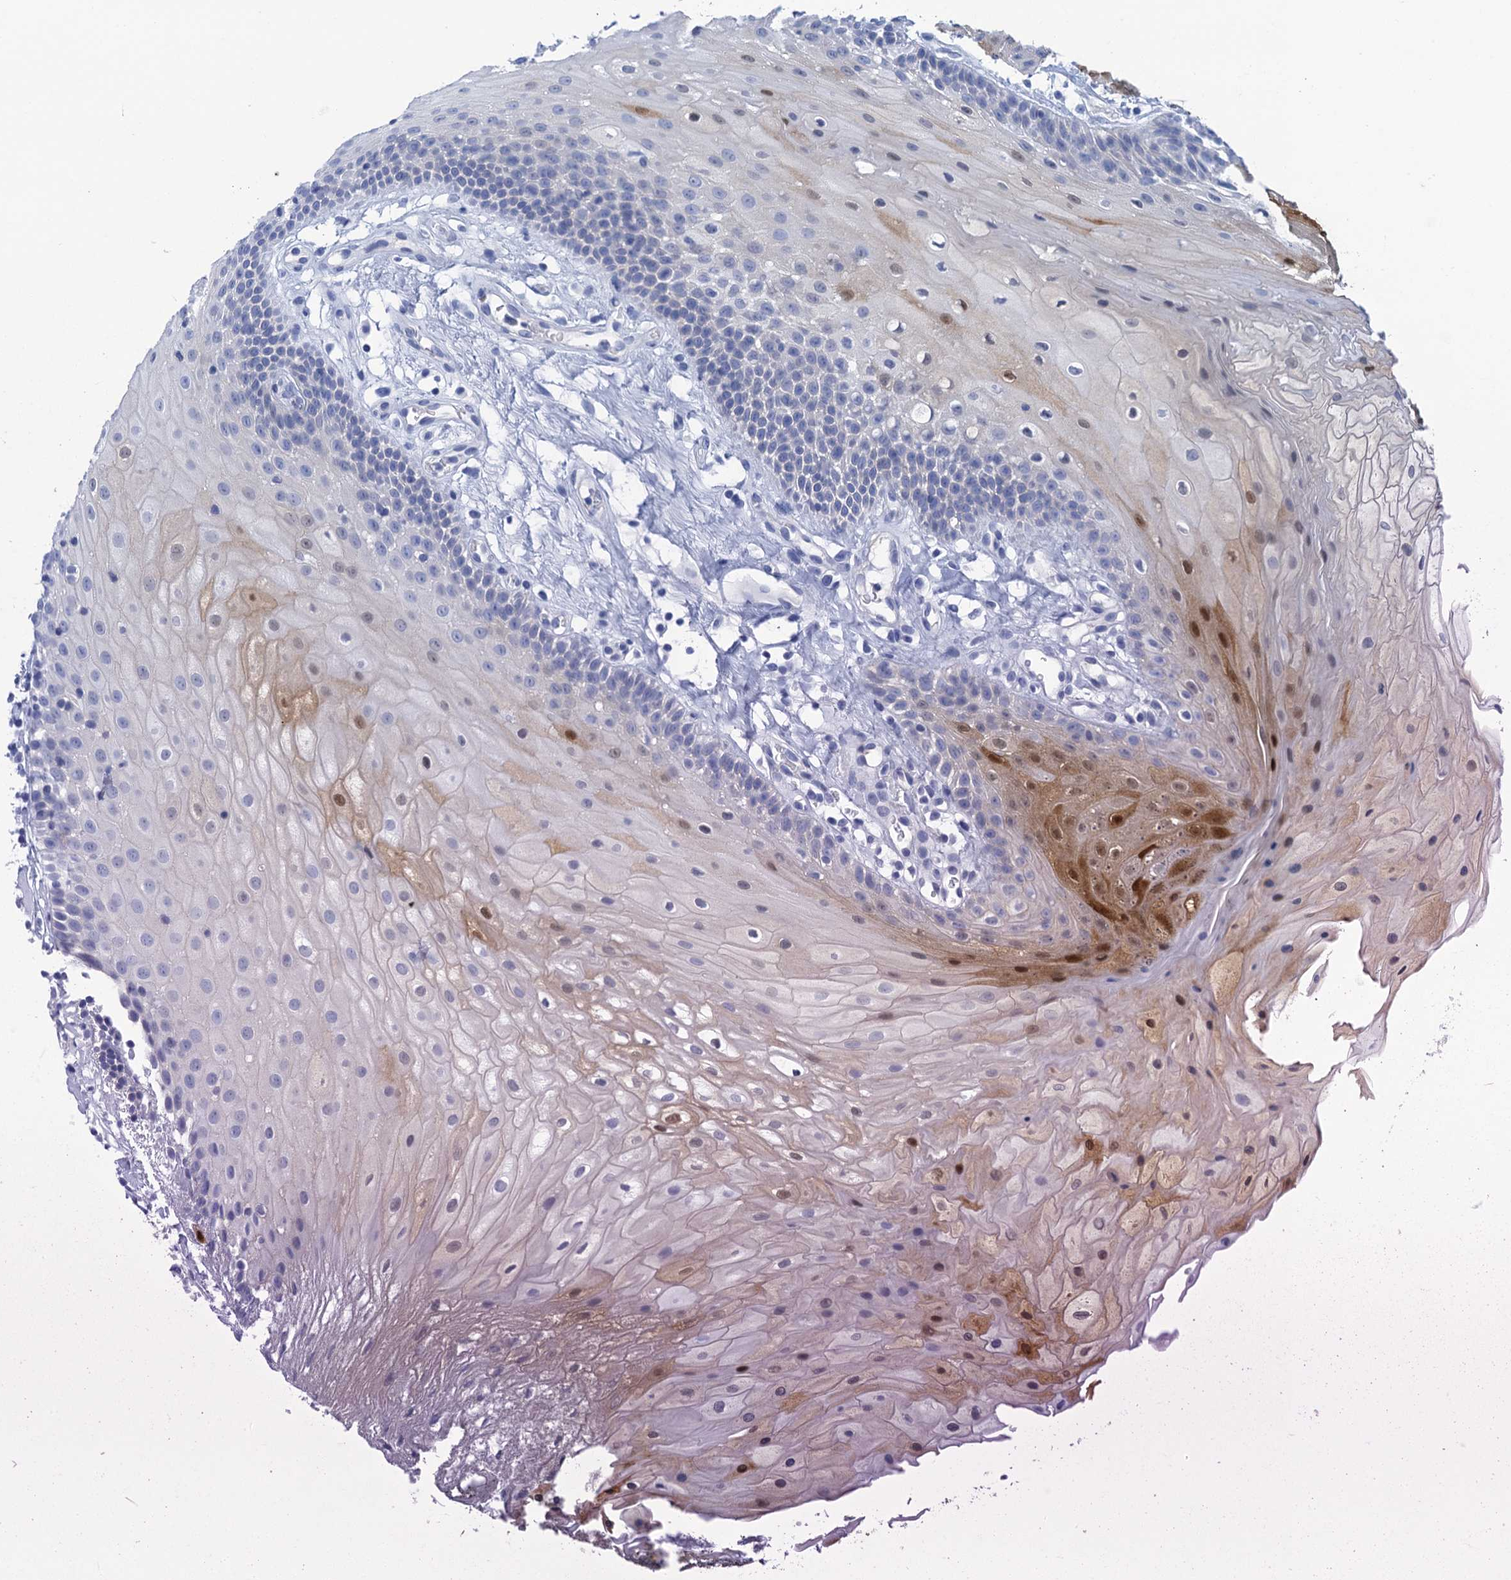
{"staining": {"intensity": "moderate", "quantity": "<25%", "location": "cytoplasmic/membranous,nuclear"}, "tissue": "oral mucosa", "cell_type": "Squamous epithelial cells", "image_type": "normal", "snomed": [{"axis": "morphology", "description": "Normal tissue, NOS"}, {"axis": "topography", "description": "Oral tissue"}], "caption": "Protein analysis of benign oral mucosa shows moderate cytoplasmic/membranous,nuclear staining in approximately <25% of squamous epithelial cells.", "gene": "CALML5", "patient": {"sex": "female", "age": 80}}